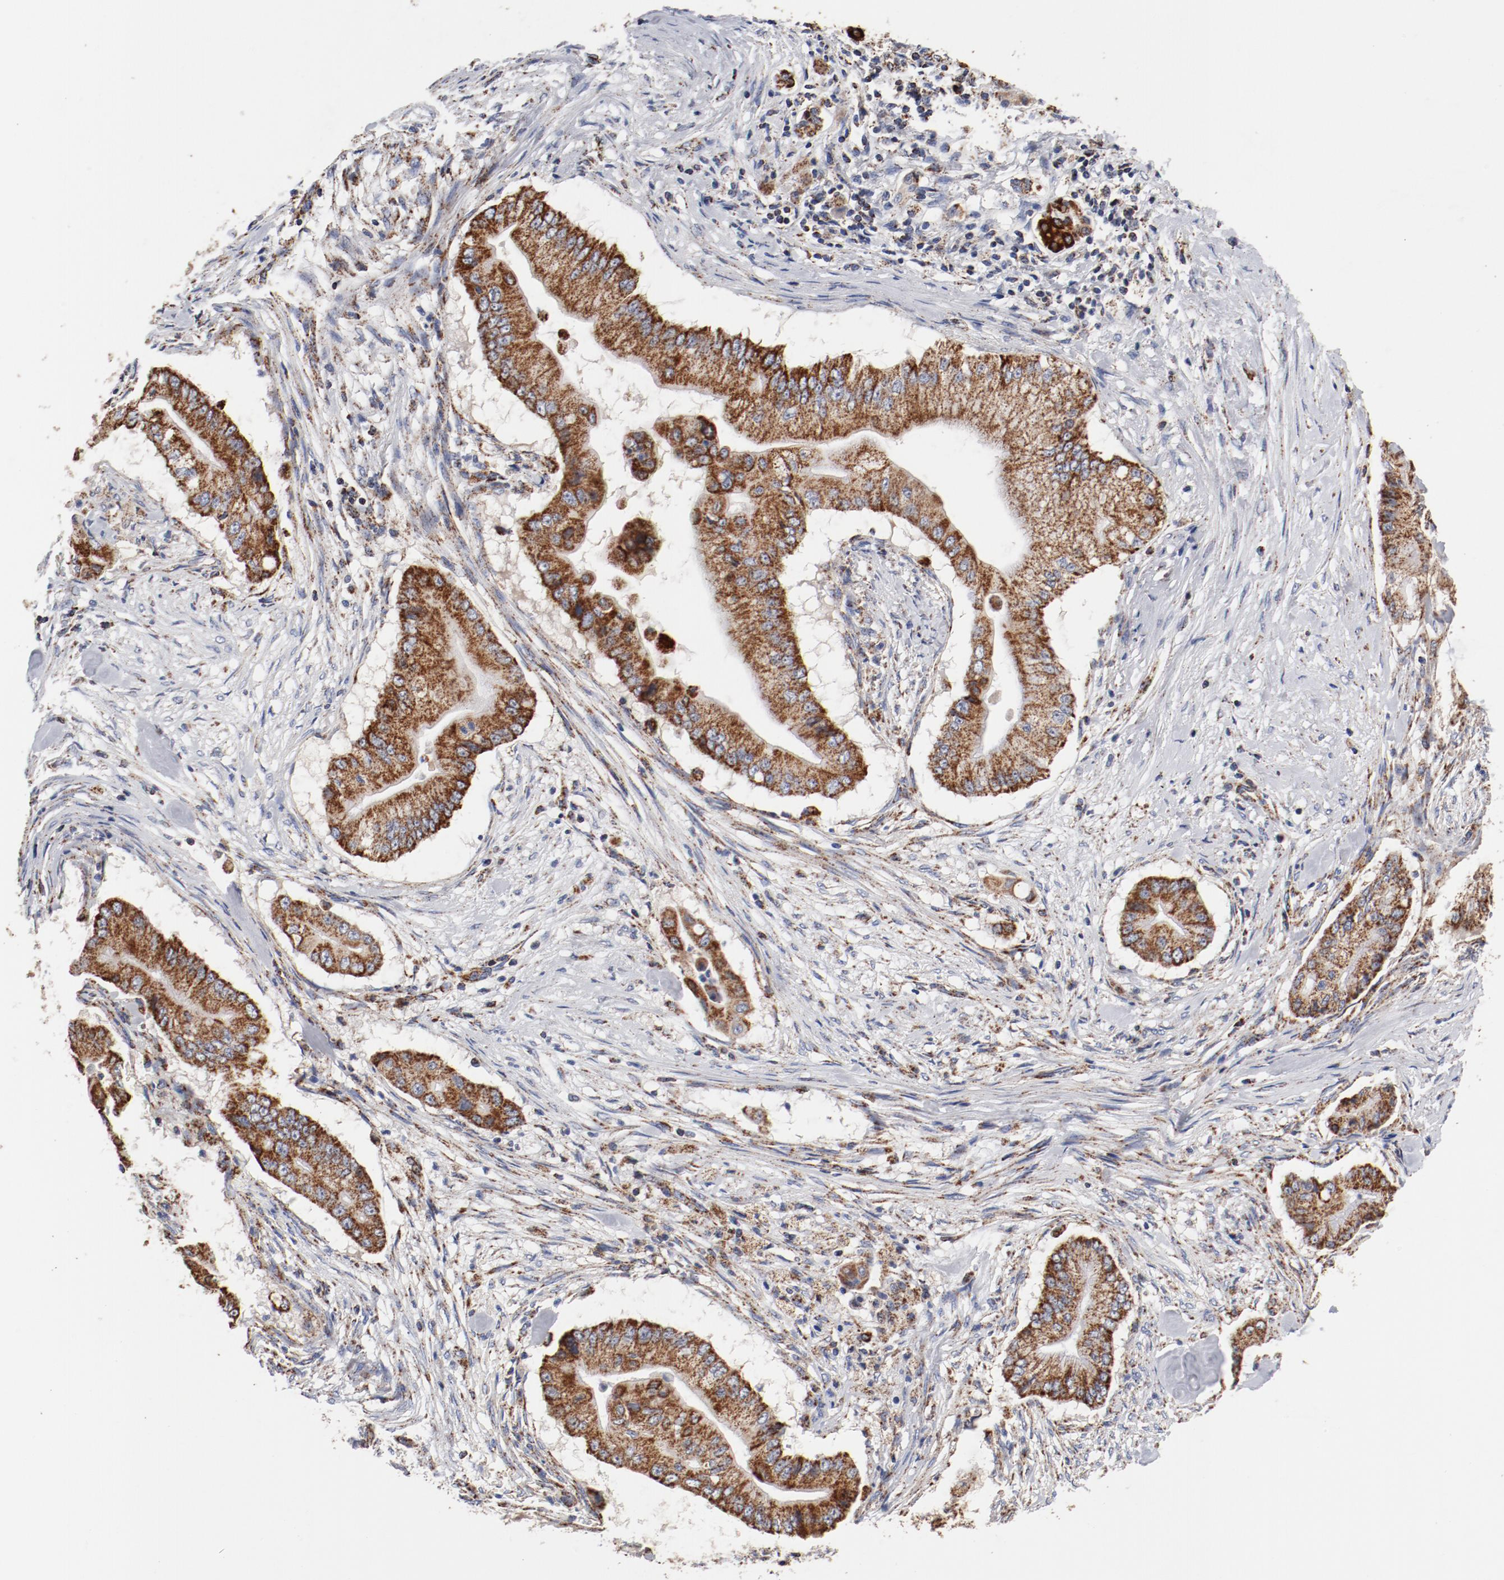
{"staining": {"intensity": "strong", "quantity": ">75%", "location": "cytoplasmic/membranous"}, "tissue": "pancreatic cancer", "cell_type": "Tumor cells", "image_type": "cancer", "snomed": [{"axis": "morphology", "description": "Adenocarcinoma, NOS"}, {"axis": "topography", "description": "Pancreas"}], "caption": "DAB immunohistochemical staining of human pancreatic cancer reveals strong cytoplasmic/membranous protein staining in approximately >75% of tumor cells.", "gene": "NDUFV2", "patient": {"sex": "male", "age": 62}}